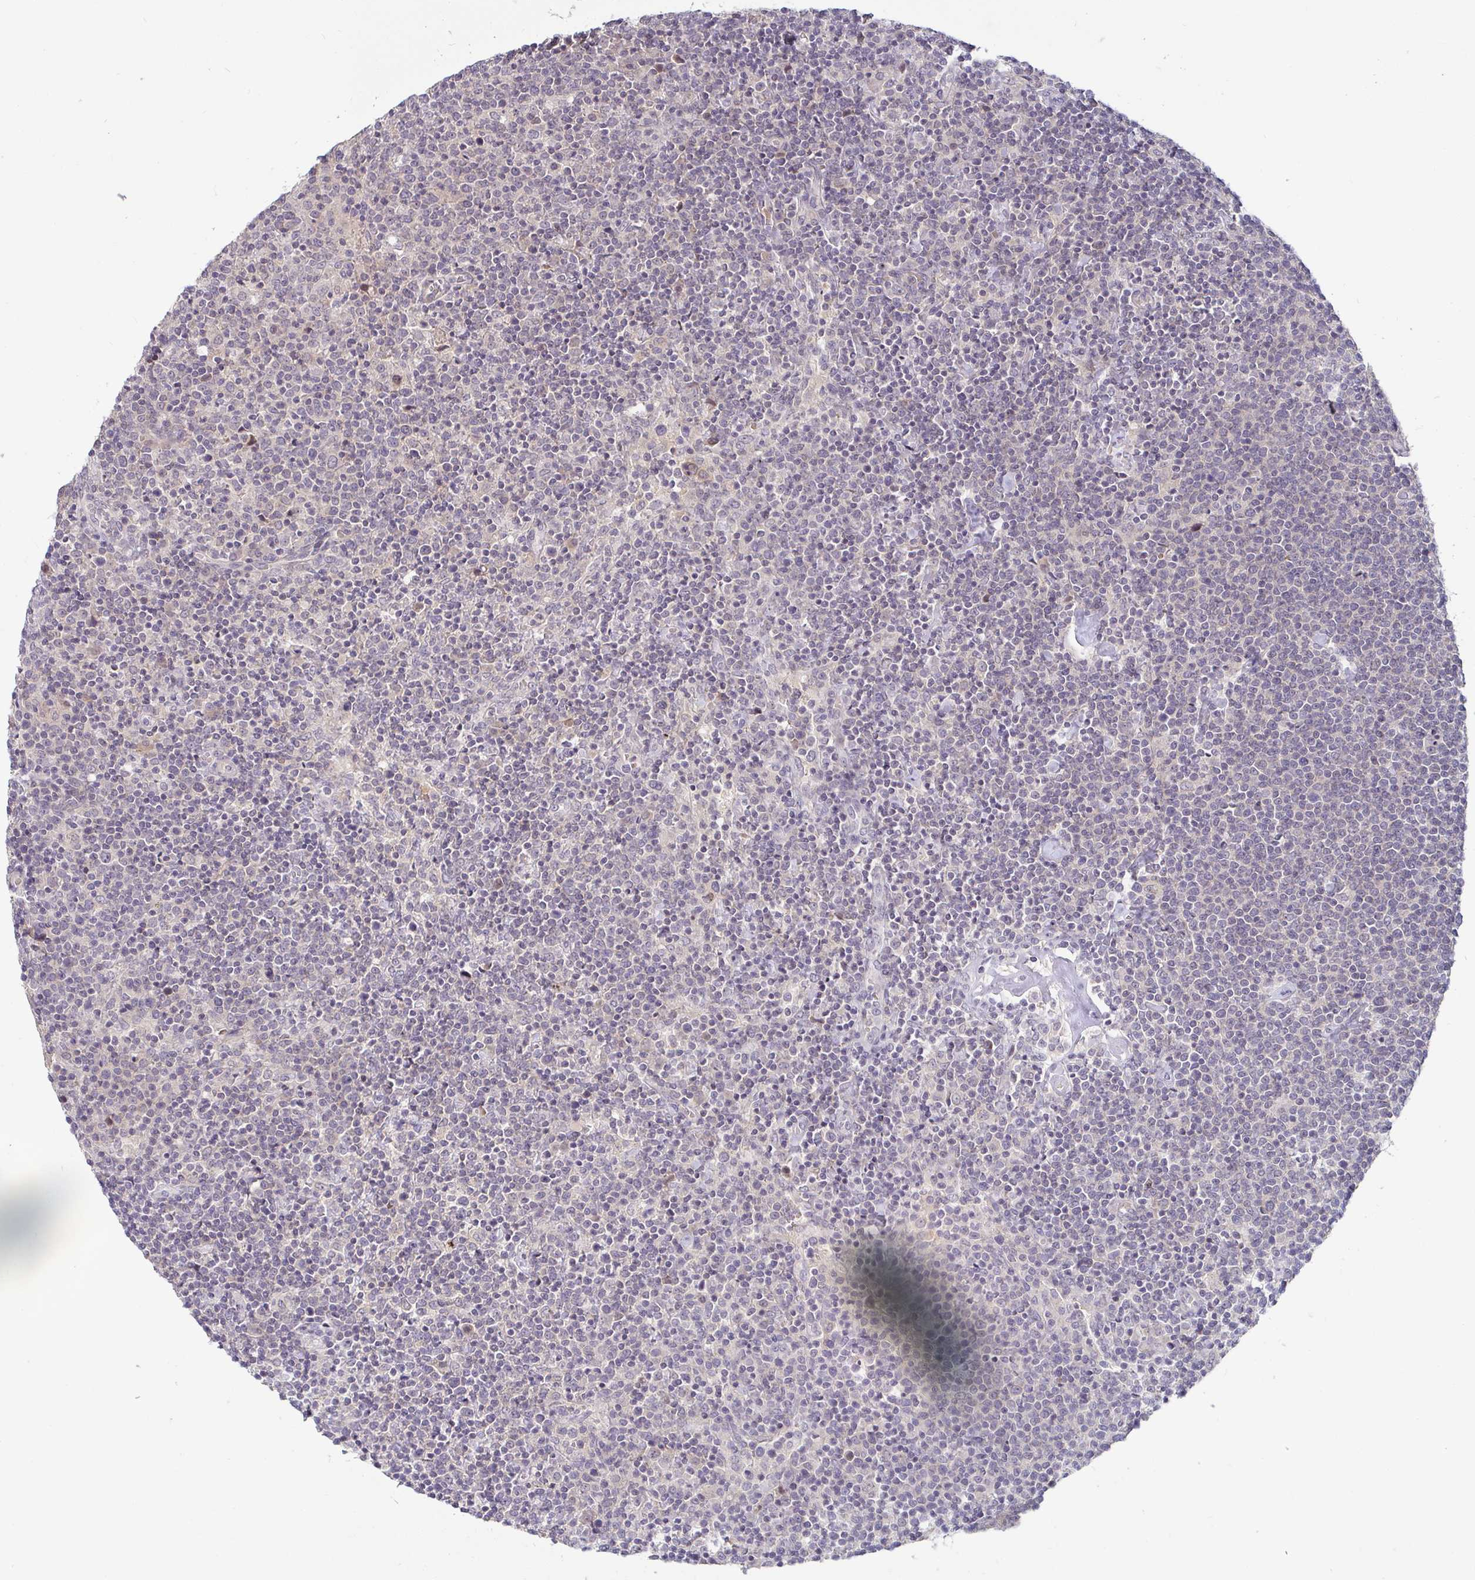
{"staining": {"intensity": "negative", "quantity": "none", "location": "none"}, "tissue": "lymphoma", "cell_type": "Tumor cells", "image_type": "cancer", "snomed": [{"axis": "morphology", "description": "Malignant lymphoma, non-Hodgkin's type, High grade"}, {"axis": "topography", "description": "Lymph node"}], "caption": "Immunohistochemical staining of high-grade malignant lymphoma, non-Hodgkin's type shows no significant positivity in tumor cells. (DAB (3,3'-diaminobenzidine) IHC, high magnification).", "gene": "GSTM1", "patient": {"sex": "male", "age": 61}}